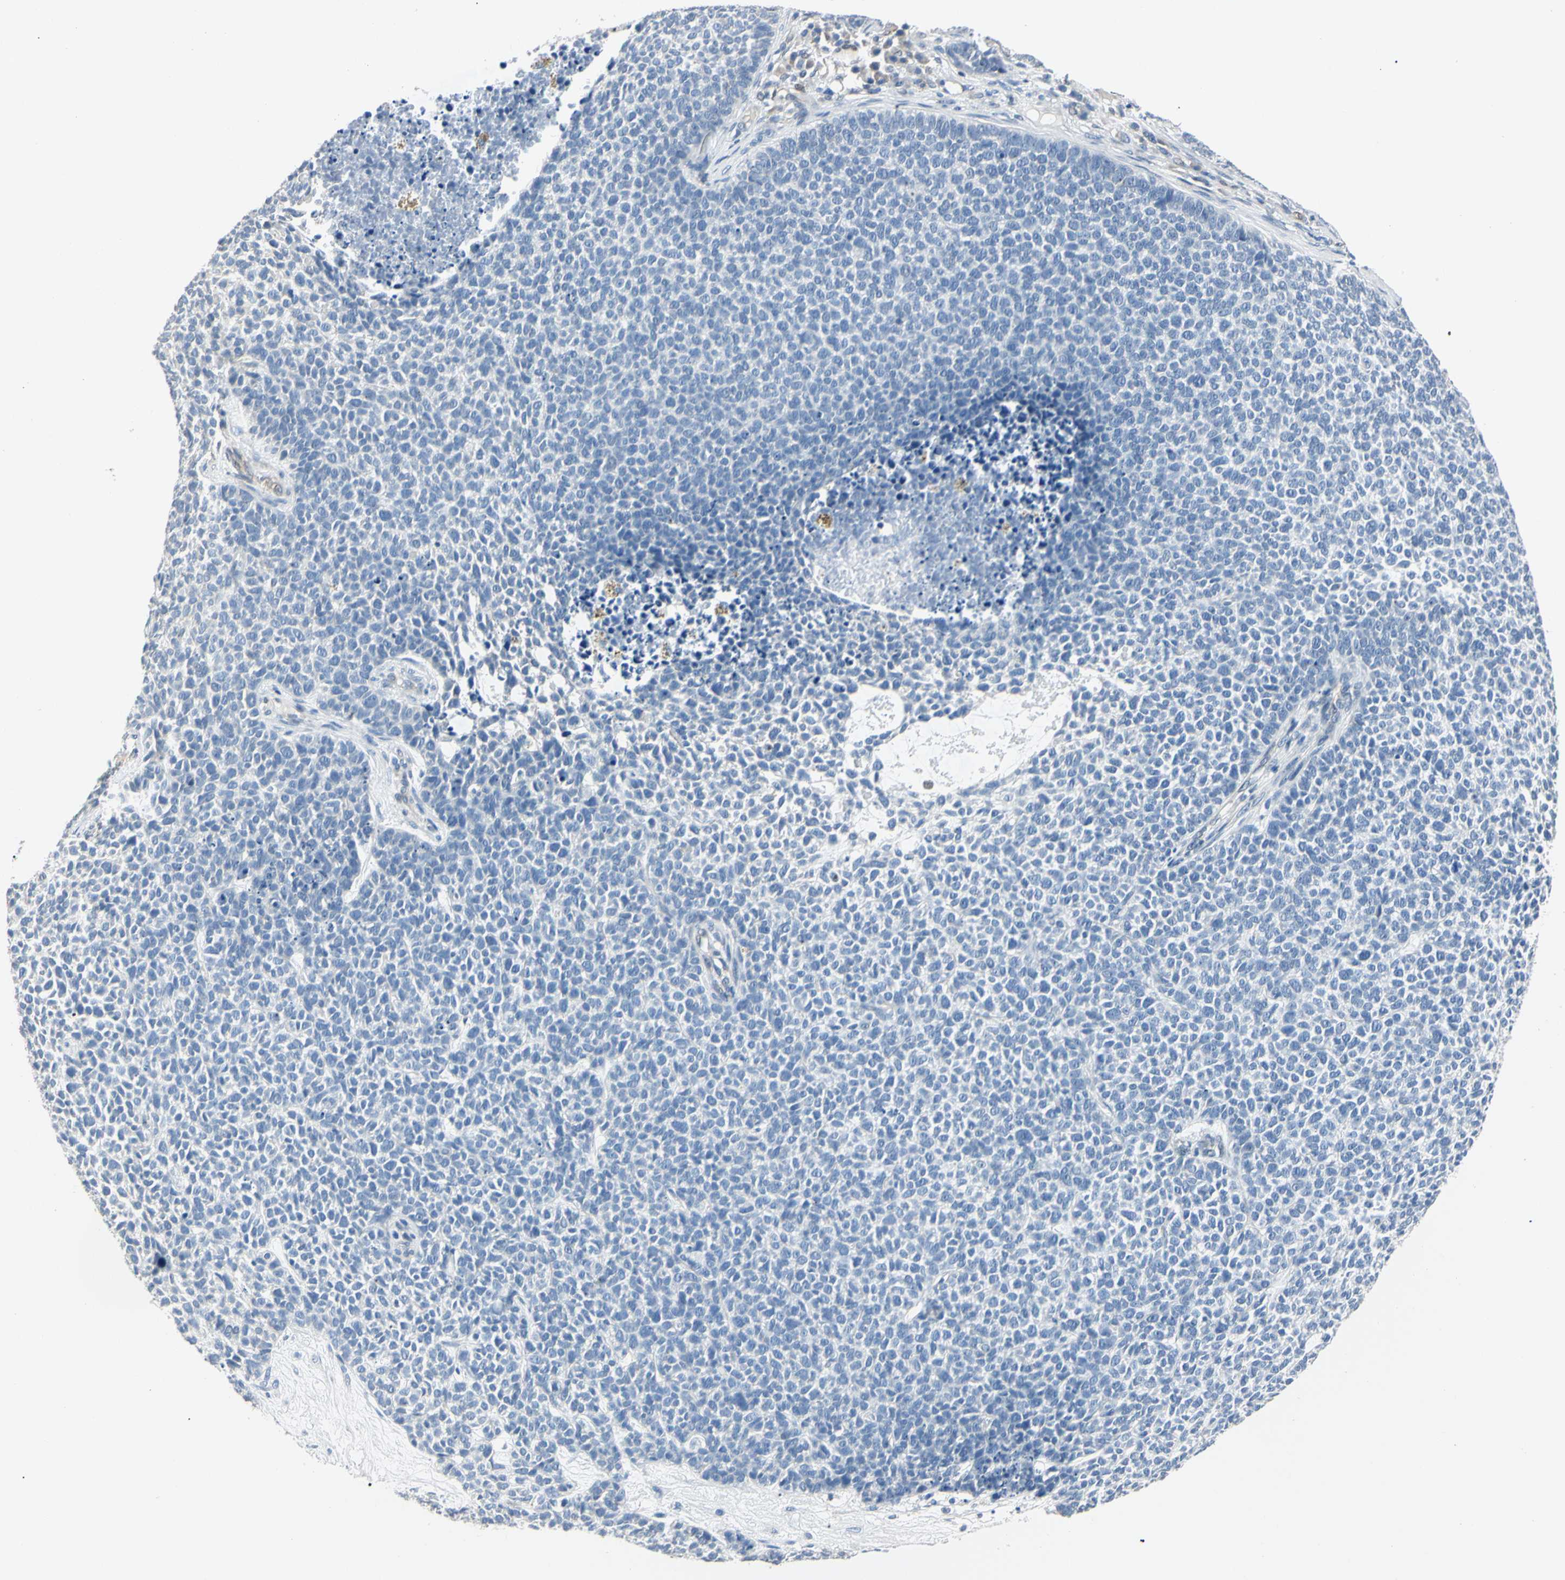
{"staining": {"intensity": "negative", "quantity": "none", "location": "none"}, "tissue": "skin cancer", "cell_type": "Tumor cells", "image_type": "cancer", "snomed": [{"axis": "morphology", "description": "Basal cell carcinoma"}, {"axis": "topography", "description": "Skin"}], "caption": "IHC histopathology image of human basal cell carcinoma (skin) stained for a protein (brown), which reveals no staining in tumor cells.", "gene": "AKR1C3", "patient": {"sex": "female", "age": 84}}